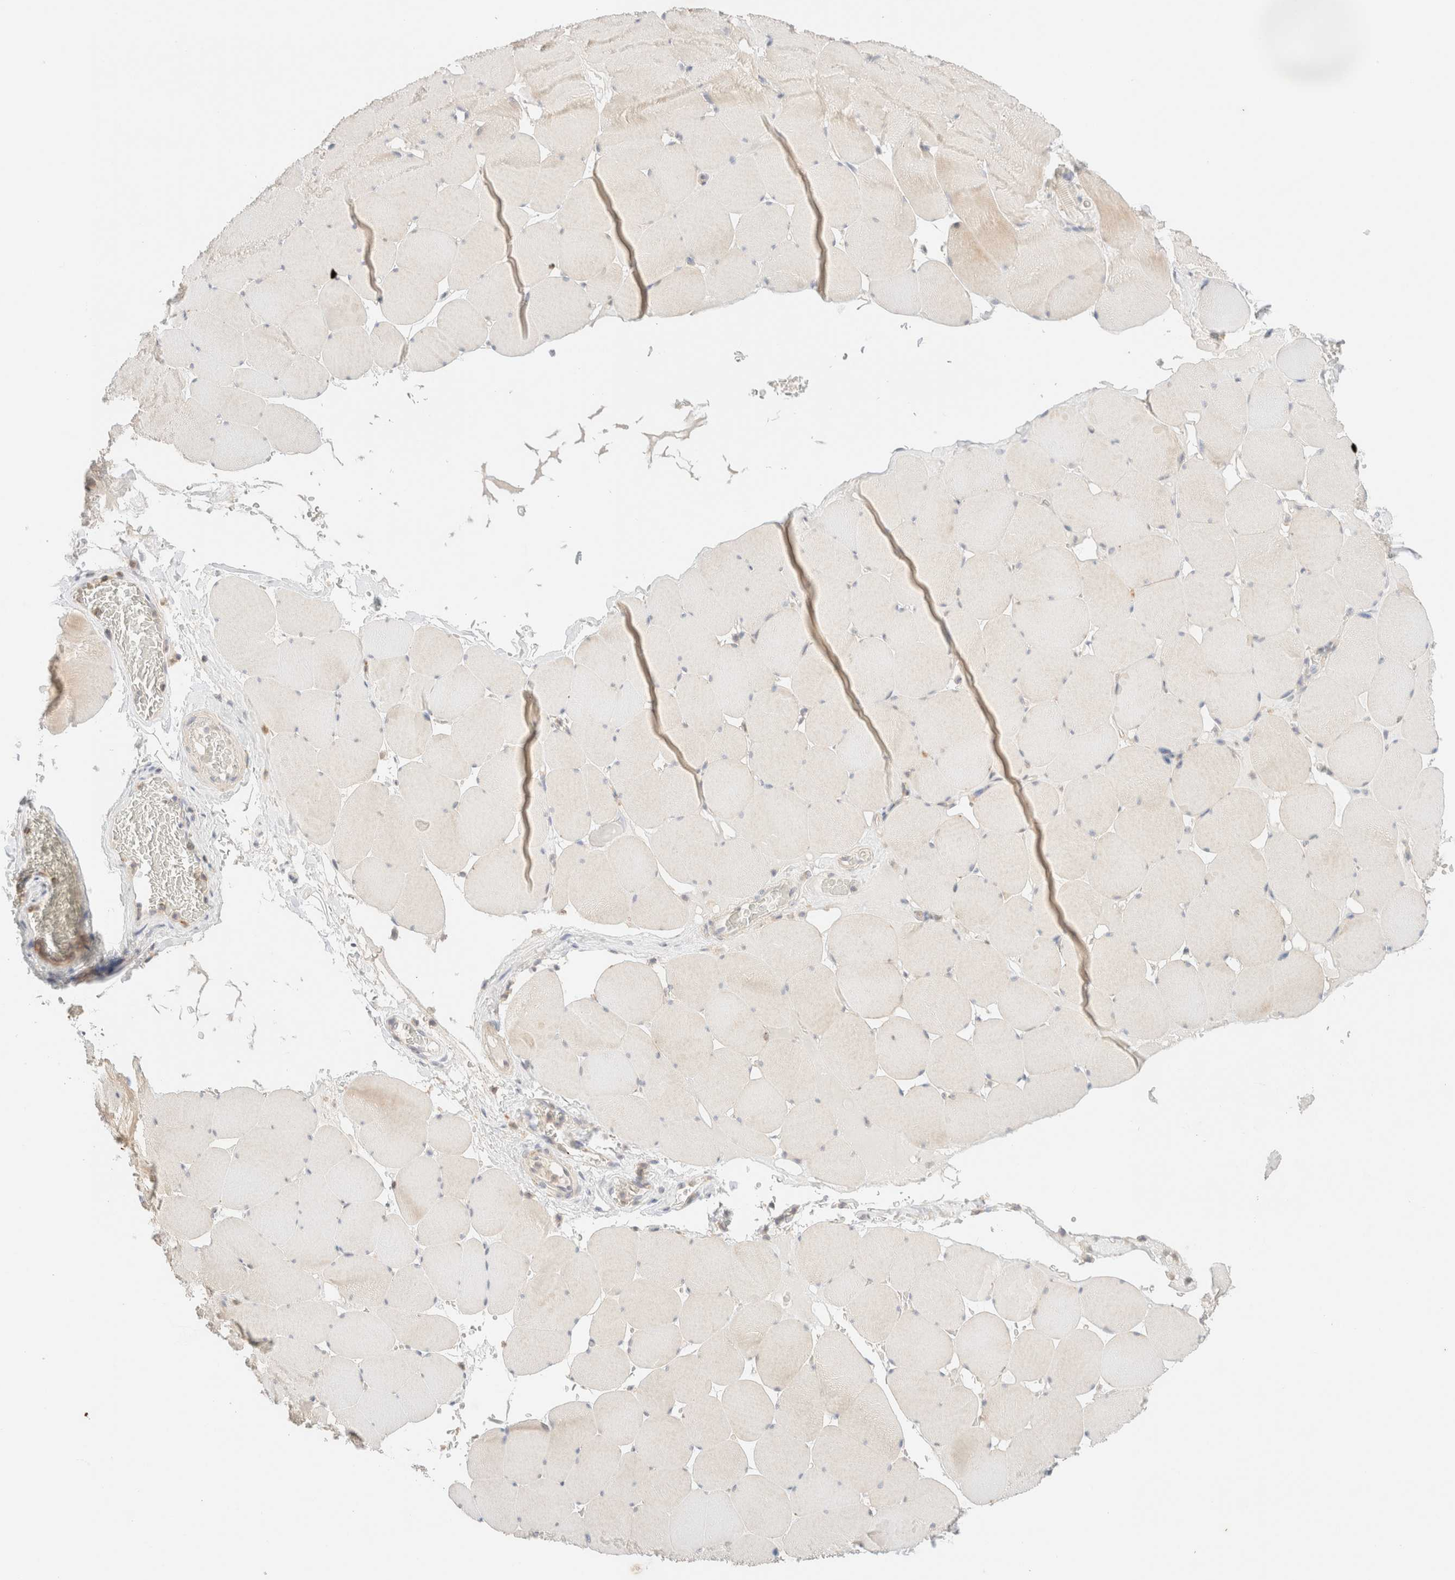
{"staining": {"intensity": "weak", "quantity": "25%-75%", "location": "cytoplasmic/membranous"}, "tissue": "skeletal muscle", "cell_type": "Myocytes", "image_type": "normal", "snomed": [{"axis": "morphology", "description": "Normal tissue, NOS"}, {"axis": "topography", "description": "Skeletal muscle"}], "caption": "Protein expression analysis of unremarkable skeletal muscle demonstrates weak cytoplasmic/membranous expression in about 25%-75% of myocytes. (Stains: DAB (3,3'-diaminobenzidine) in brown, nuclei in blue, Microscopy: brightfield microscopy at high magnification).", "gene": "SGSM2", "patient": {"sex": "male", "age": 62}}